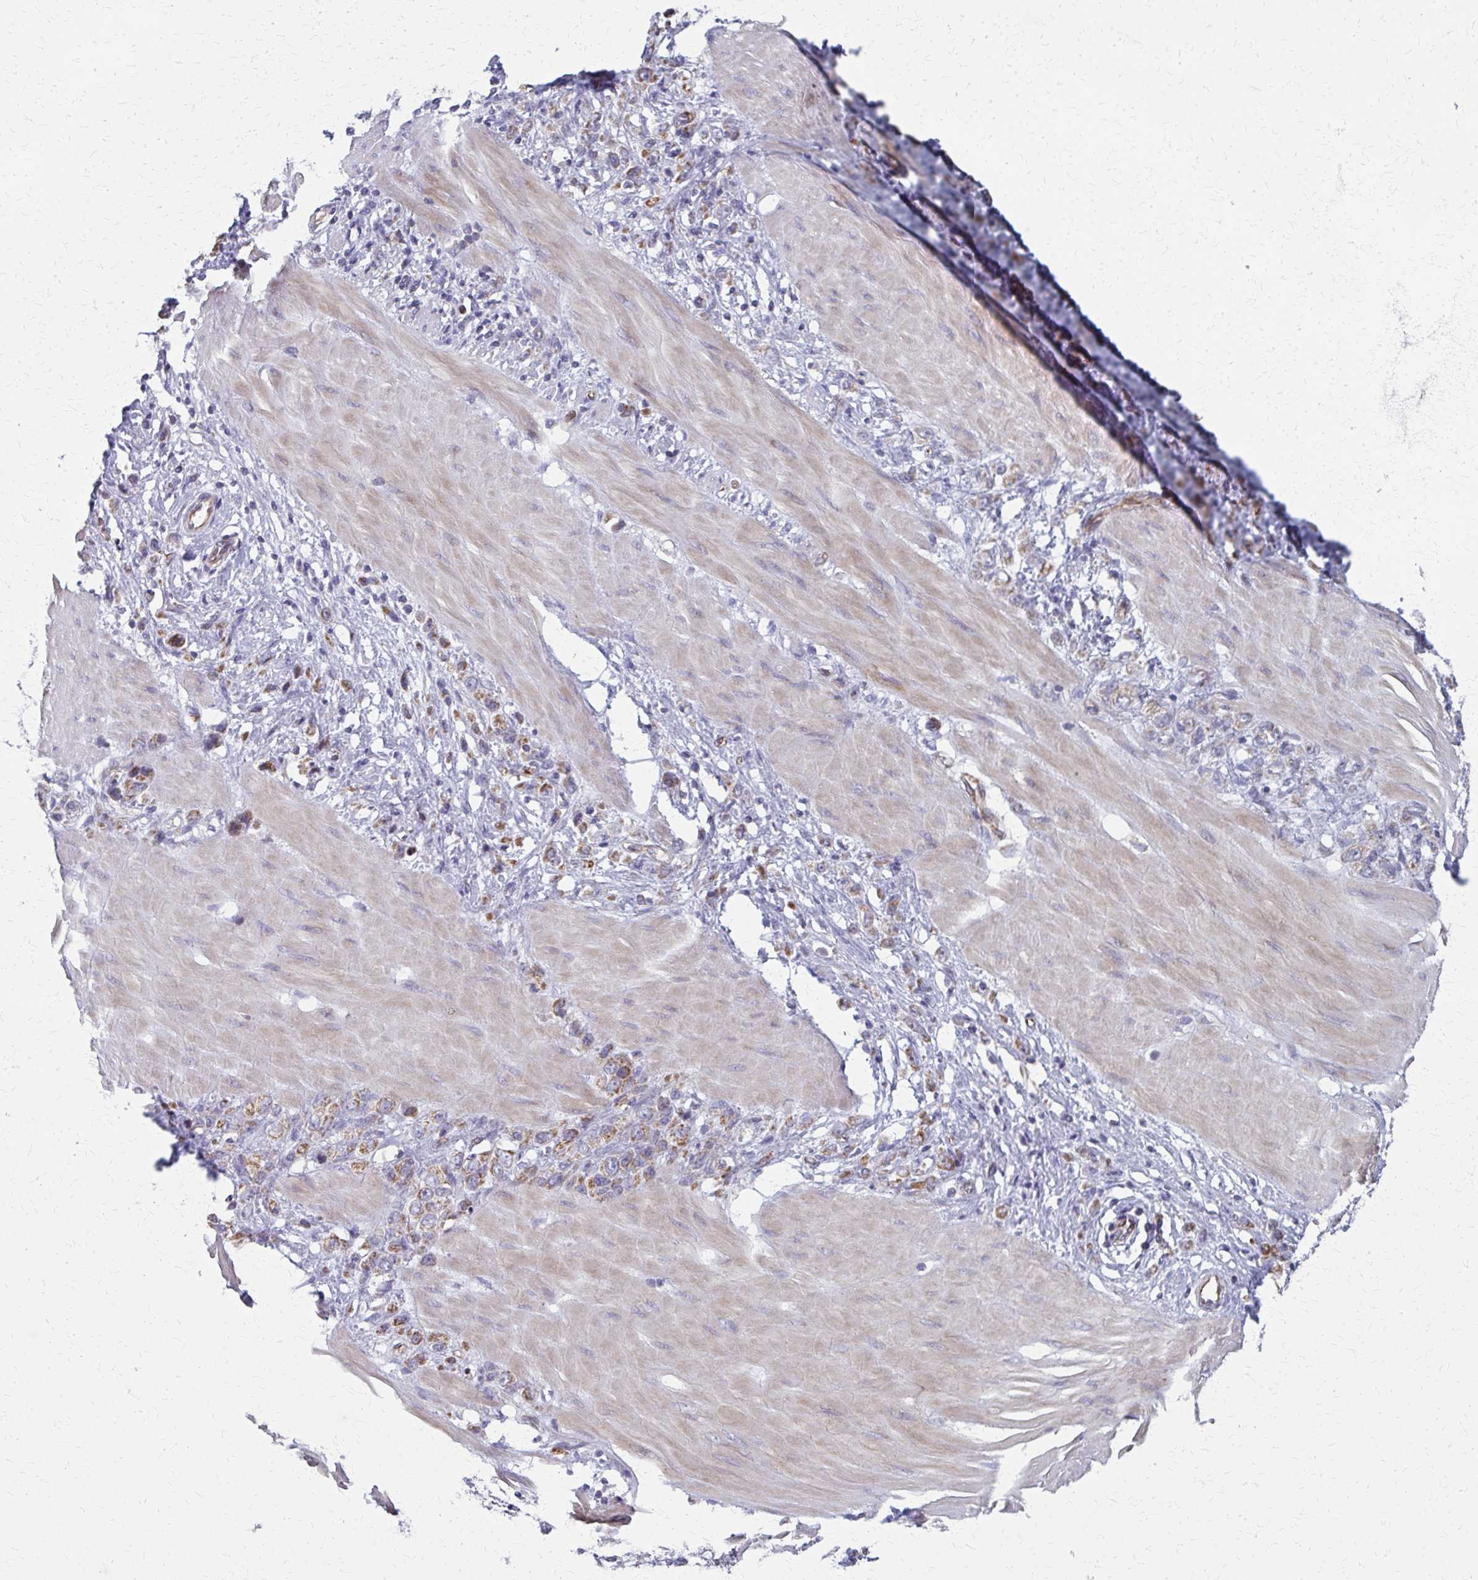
{"staining": {"intensity": "moderate", "quantity": "25%-75%", "location": "cytoplasmic/membranous"}, "tissue": "stomach cancer", "cell_type": "Tumor cells", "image_type": "cancer", "snomed": [{"axis": "morphology", "description": "Adenocarcinoma, NOS"}, {"axis": "topography", "description": "Stomach"}], "caption": "Immunohistochemical staining of stomach cancer (adenocarcinoma) exhibits moderate cytoplasmic/membranous protein staining in about 25%-75% of tumor cells.", "gene": "FAHD1", "patient": {"sex": "male", "age": 47}}